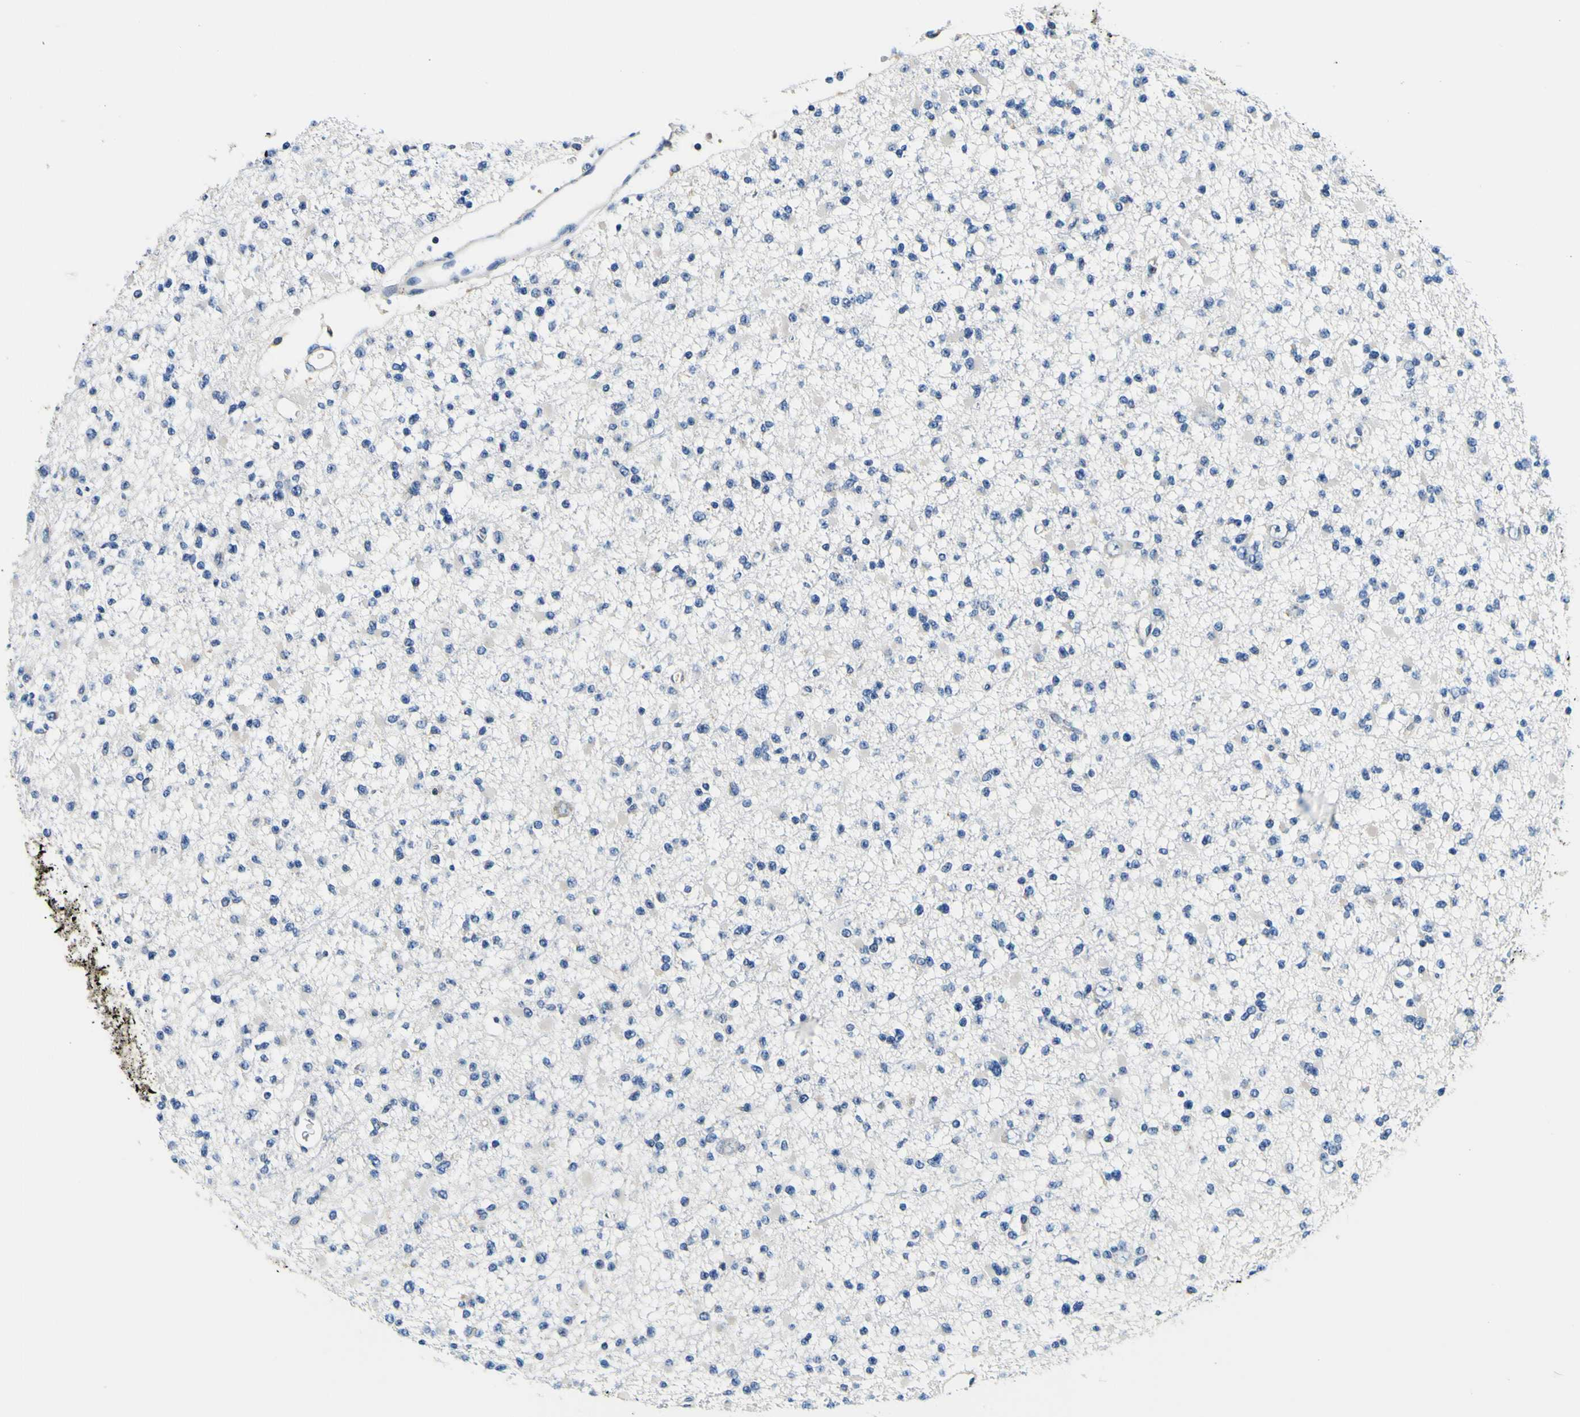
{"staining": {"intensity": "negative", "quantity": "none", "location": "none"}, "tissue": "glioma", "cell_type": "Tumor cells", "image_type": "cancer", "snomed": [{"axis": "morphology", "description": "Glioma, malignant, Low grade"}, {"axis": "topography", "description": "Brain"}], "caption": "Tumor cells are negative for brown protein staining in malignant glioma (low-grade).", "gene": "NLRP3", "patient": {"sex": "female", "age": 22}}